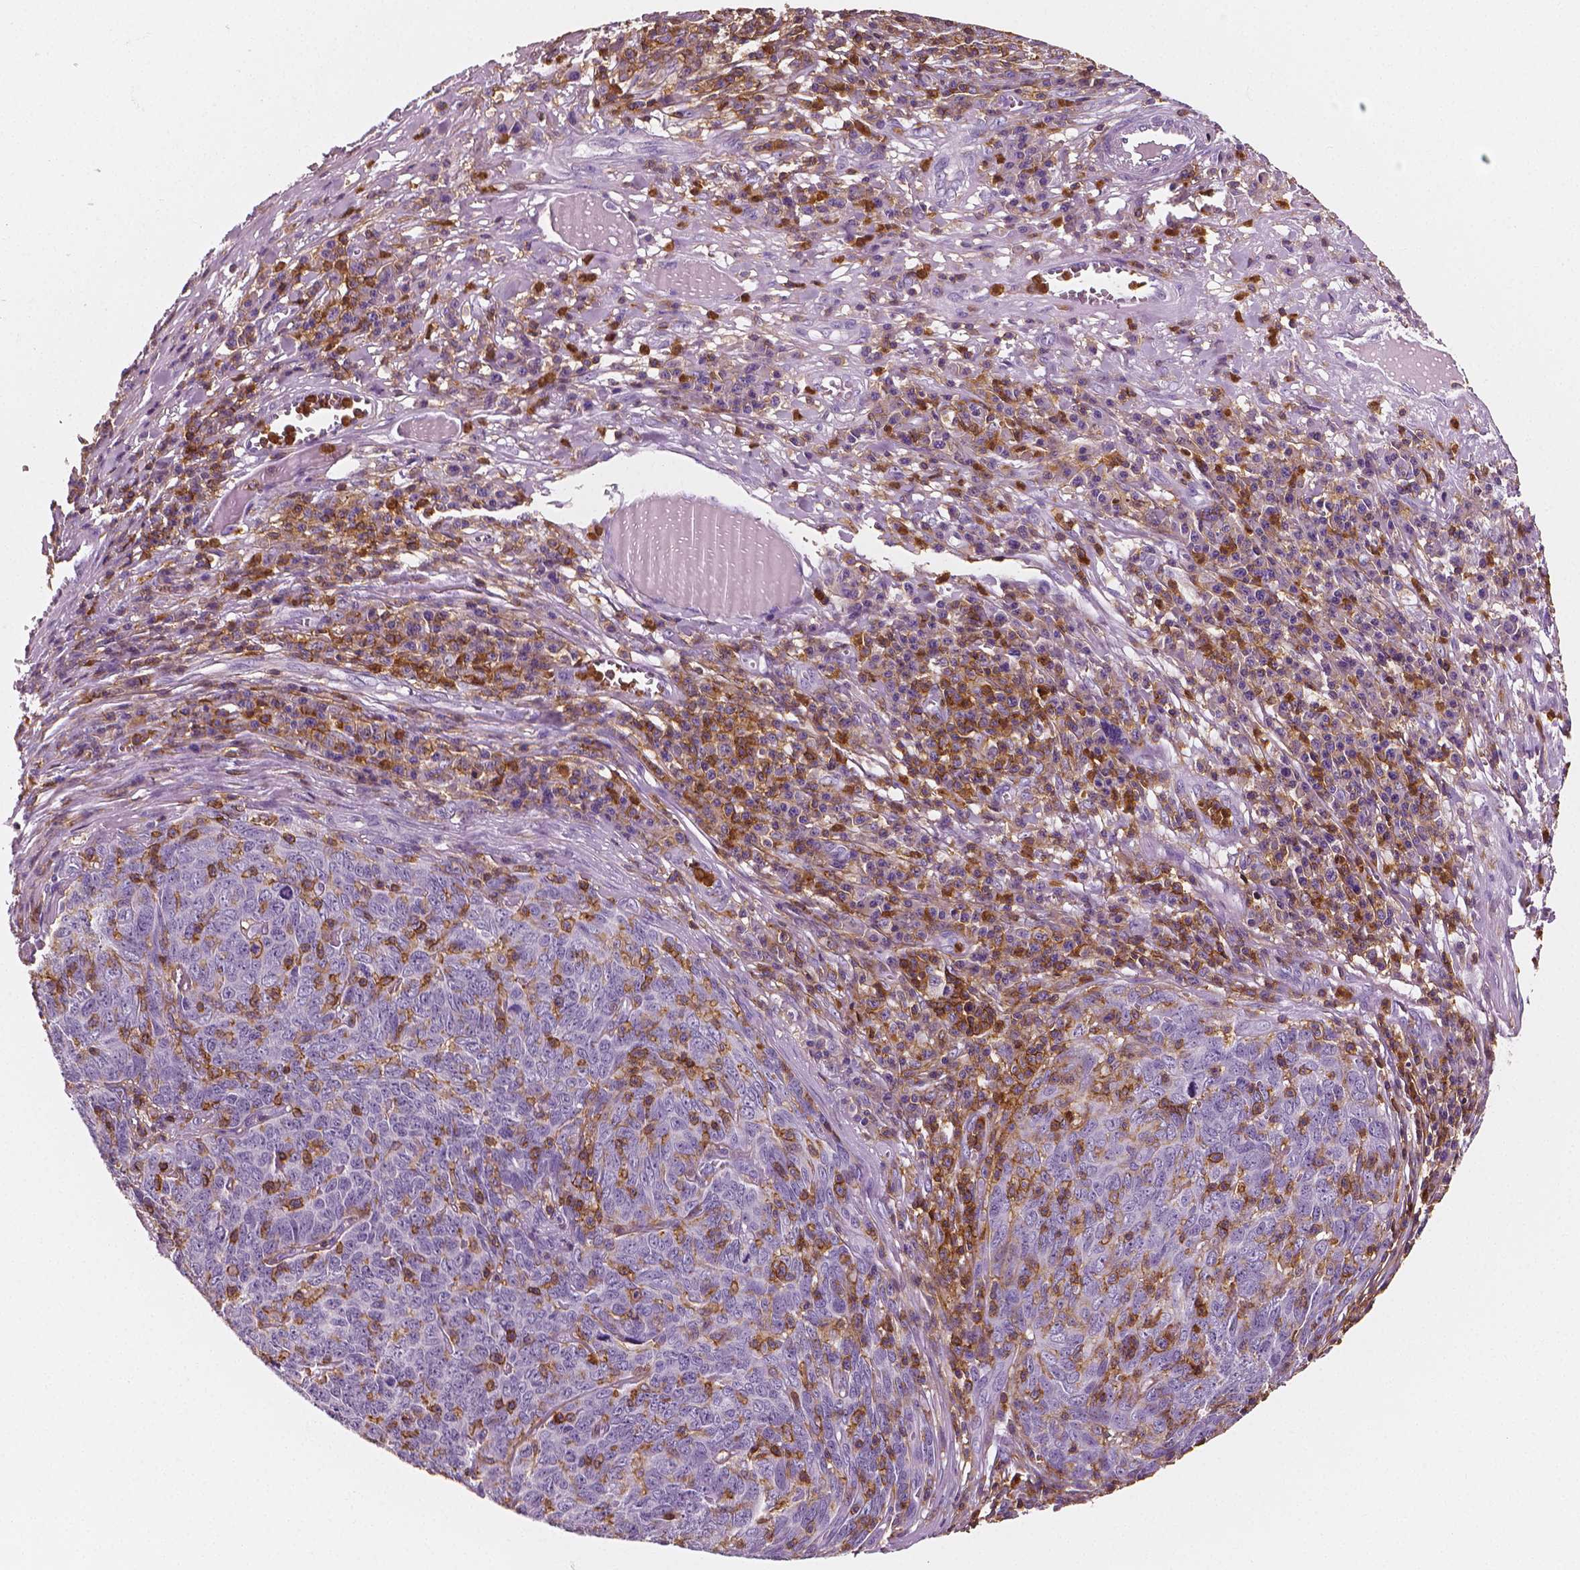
{"staining": {"intensity": "negative", "quantity": "none", "location": "none"}, "tissue": "skin cancer", "cell_type": "Tumor cells", "image_type": "cancer", "snomed": [{"axis": "morphology", "description": "Squamous cell carcinoma, NOS"}, {"axis": "topography", "description": "Skin"}, {"axis": "topography", "description": "Anal"}], "caption": "High magnification brightfield microscopy of skin cancer stained with DAB (brown) and counterstained with hematoxylin (blue): tumor cells show no significant expression.", "gene": "PTPRC", "patient": {"sex": "female", "age": 51}}